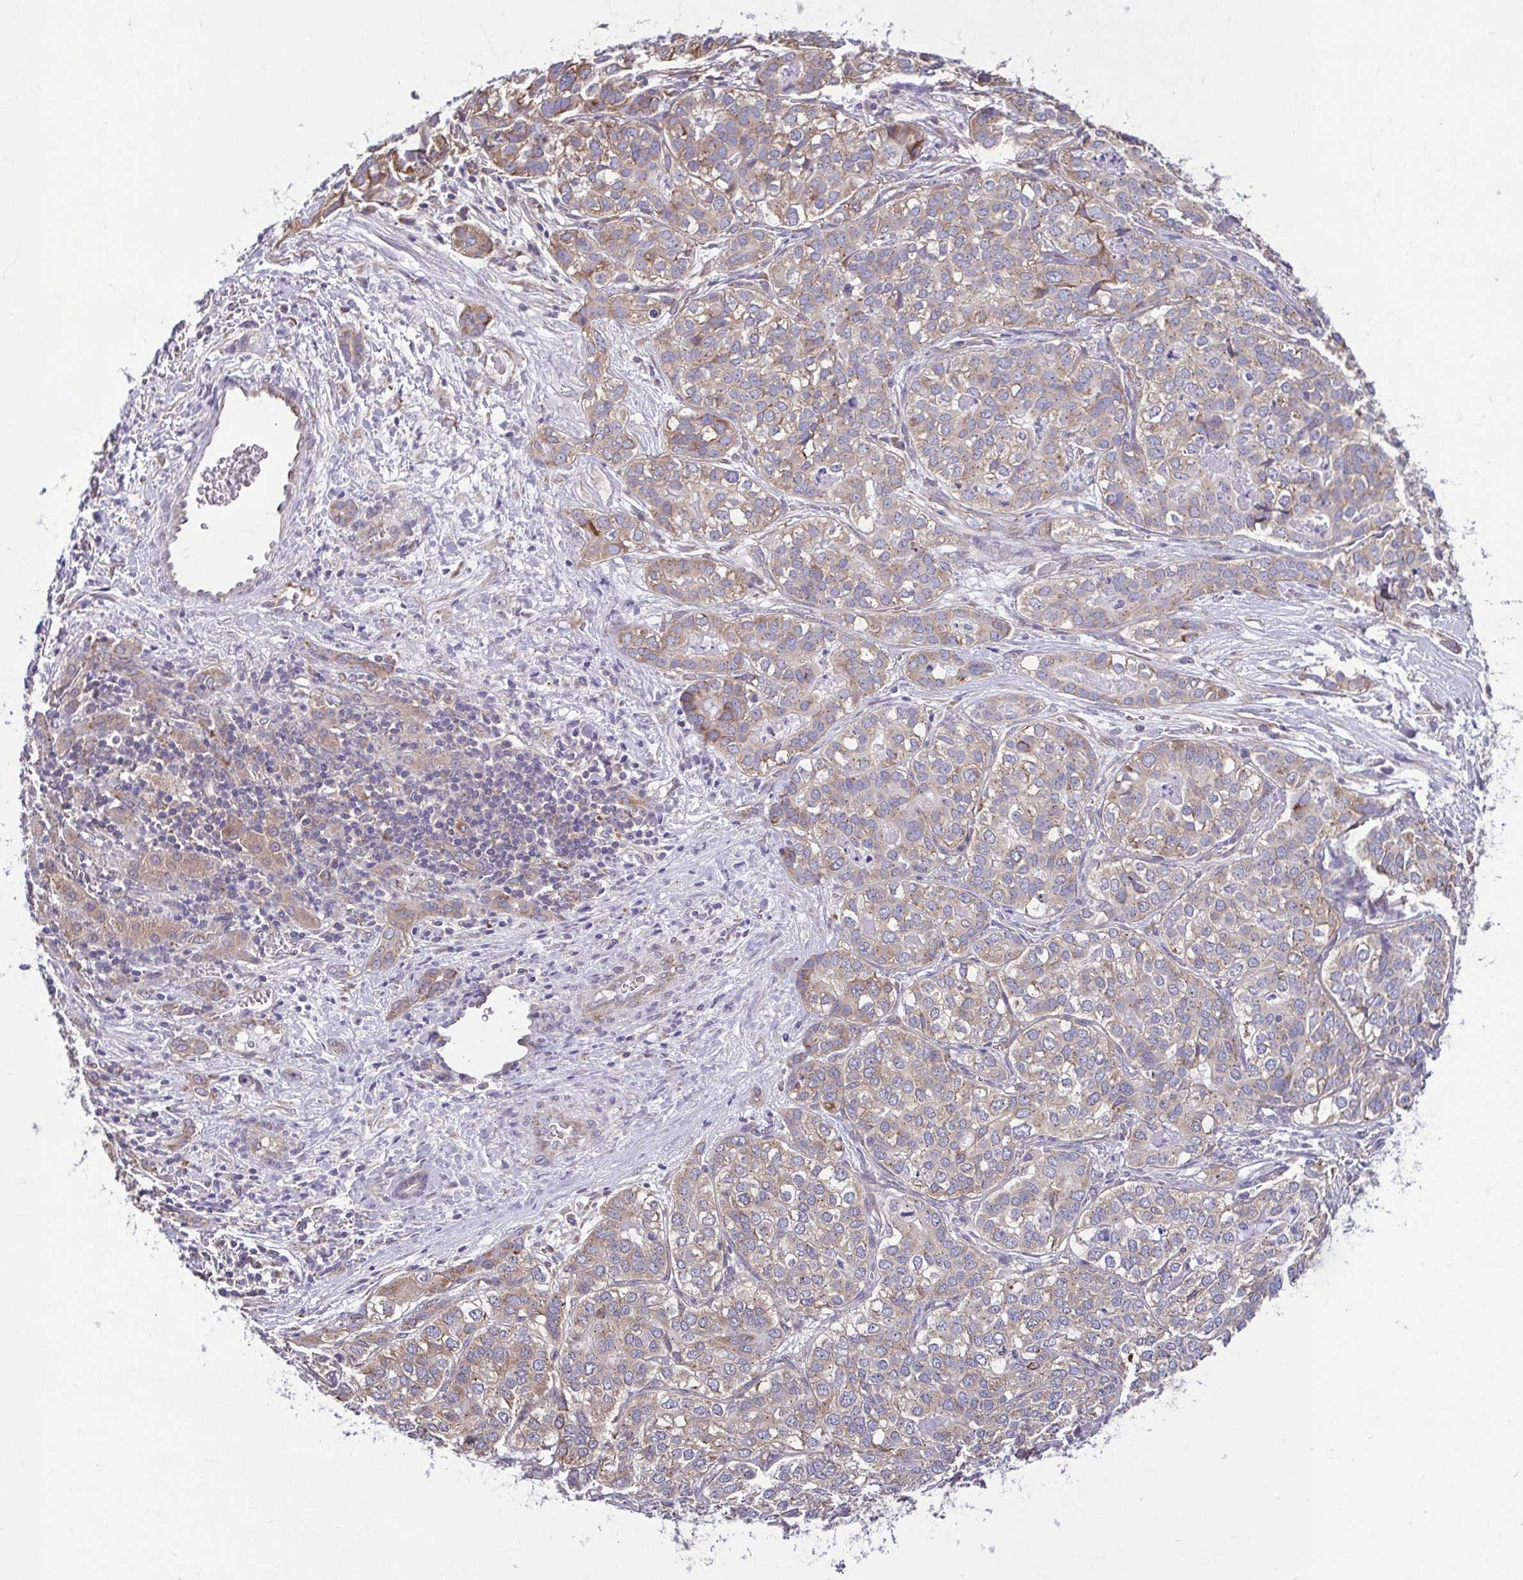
{"staining": {"intensity": "weak", "quantity": ">75%", "location": "cytoplasmic/membranous"}, "tissue": "liver cancer", "cell_type": "Tumor cells", "image_type": "cancer", "snomed": [{"axis": "morphology", "description": "Cholangiocarcinoma"}, {"axis": "topography", "description": "Liver"}], "caption": "Immunohistochemical staining of liver cancer exhibits weak cytoplasmic/membranous protein expression in approximately >75% of tumor cells.", "gene": "TMEM108", "patient": {"sex": "male", "age": 56}}